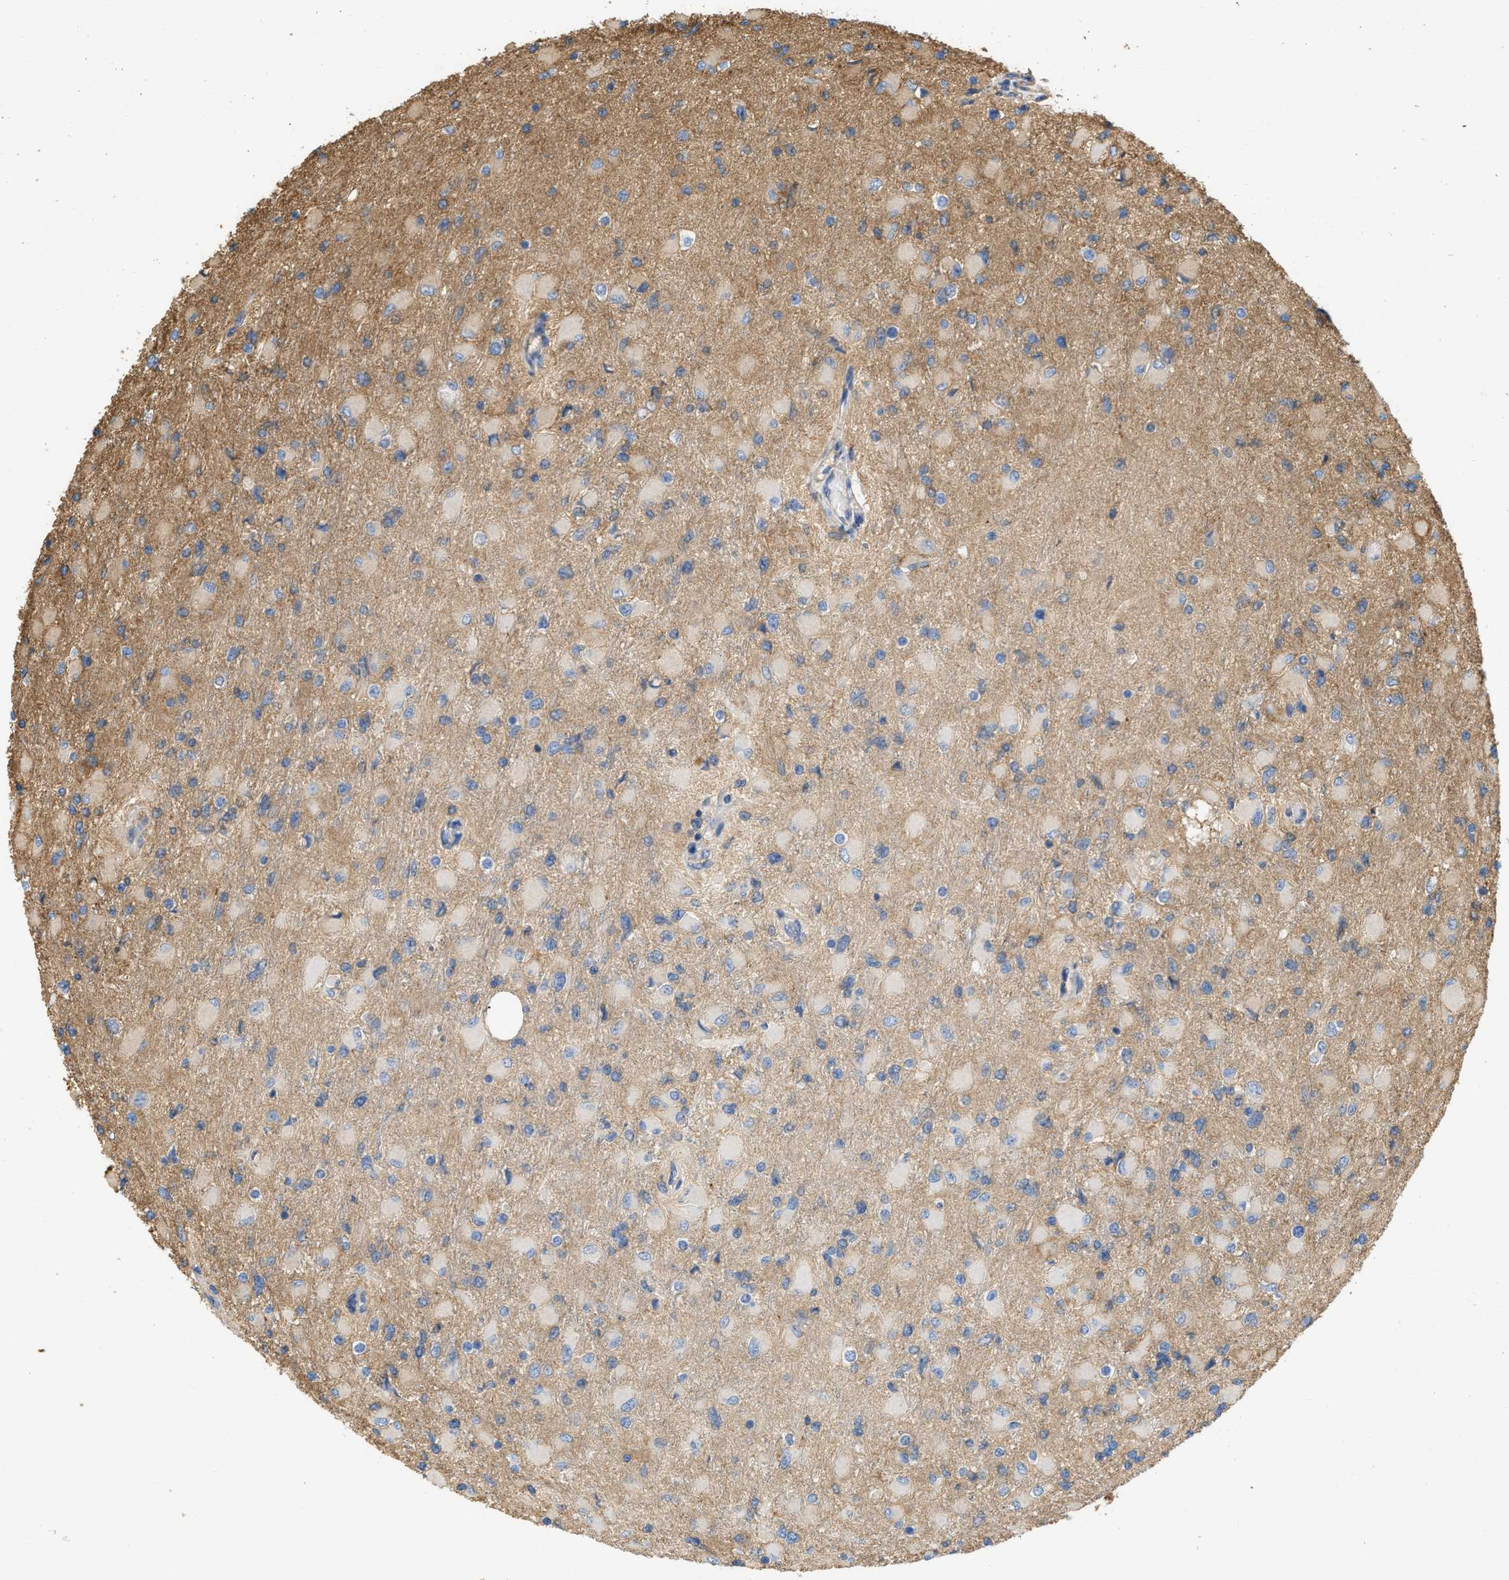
{"staining": {"intensity": "moderate", "quantity": "<25%", "location": "cytoplasmic/membranous"}, "tissue": "glioma", "cell_type": "Tumor cells", "image_type": "cancer", "snomed": [{"axis": "morphology", "description": "Glioma, malignant, High grade"}, {"axis": "topography", "description": "Cerebral cortex"}], "caption": "Human high-grade glioma (malignant) stained with a protein marker demonstrates moderate staining in tumor cells.", "gene": "GNB4", "patient": {"sex": "female", "age": 36}}